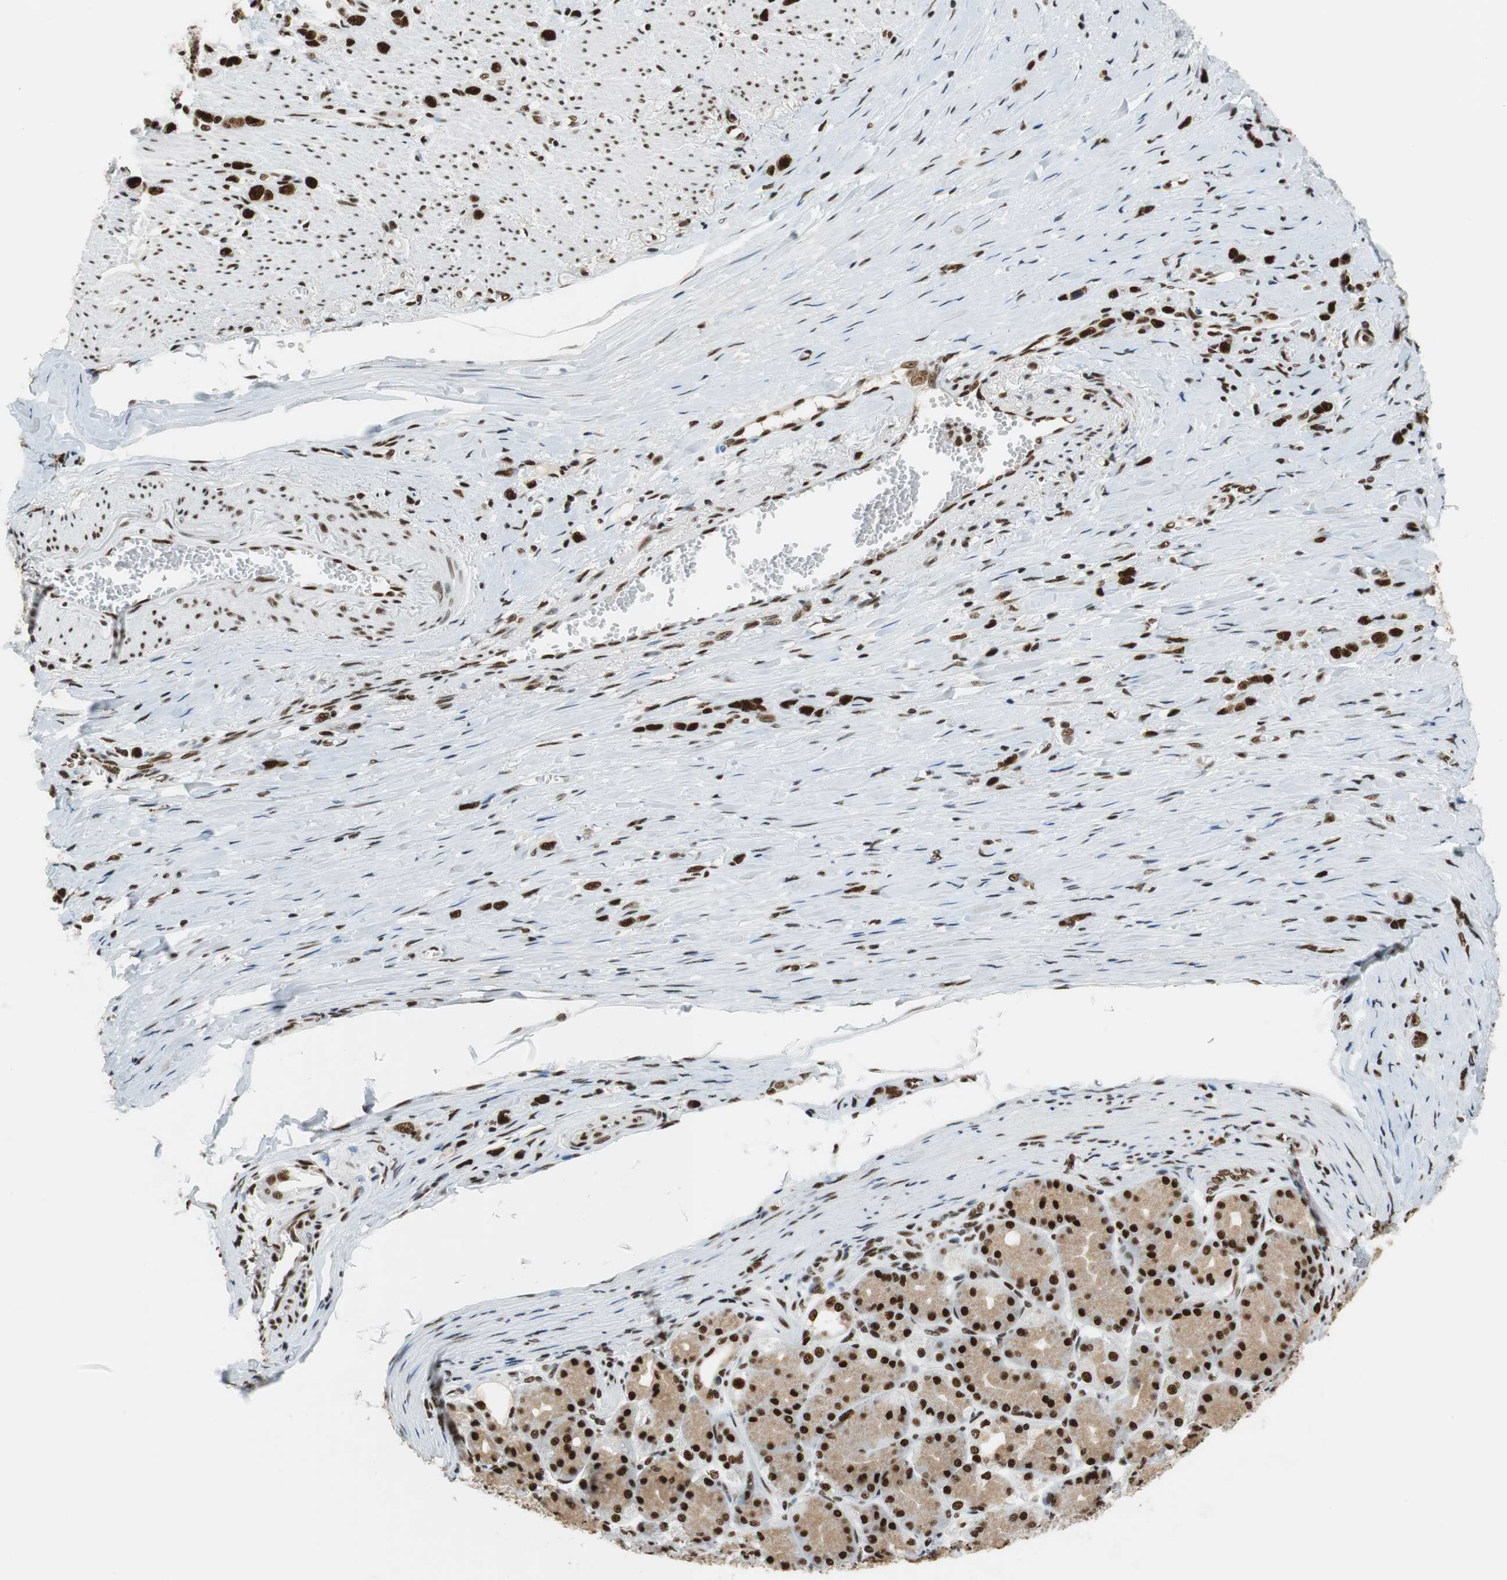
{"staining": {"intensity": "strong", "quantity": ">75%", "location": "nuclear"}, "tissue": "stomach cancer", "cell_type": "Tumor cells", "image_type": "cancer", "snomed": [{"axis": "morphology", "description": "Normal tissue, NOS"}, {"axis": "morphology", "description": "Adenocarcinoma, NOS"}, {"axis": "morphology", "description": "Adenocarcinoma, High grade"}, {"axis": "topography", "description": "Stomach, upper"}, {"axis": "topography", "description": "Stomach"}], "caption": "The histopathology image shows immunohistochemical staining of adenocarcinoma (stomach). There is strong nuclear positivity is present in approximately >75% of tumor cells.", "gene": "PRKDC", "patient": {"sex": "female", "age": 65}}